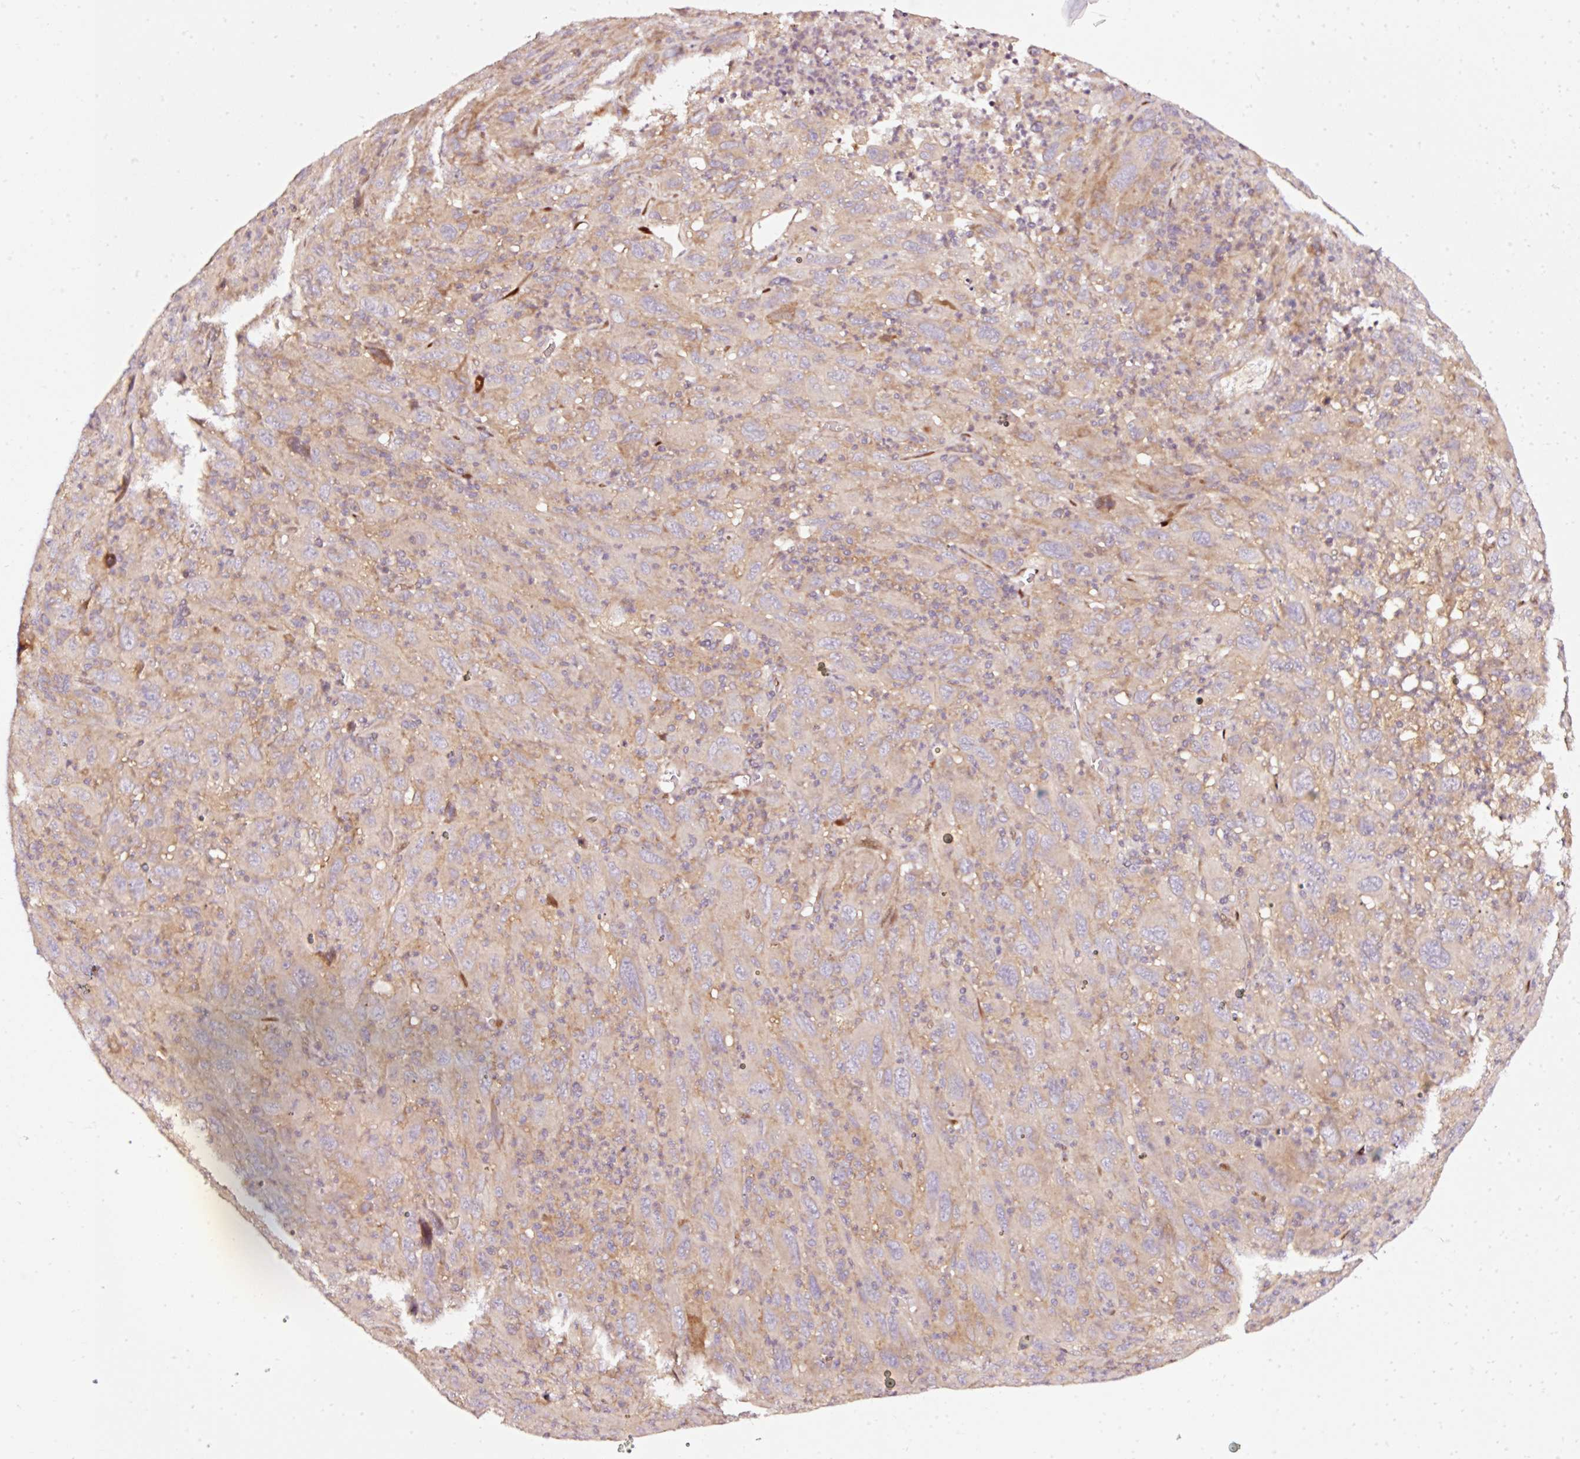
{"staining": {"intensity": "negative", "quantity": "none", "location": "none"}, "tissue": "melanoma", "cell_type": "Tumor cells", "image_type": "cancer", "snomed": [{"axis": "morphology", "description": "Malignant melanoma, Metastatic site"}, {"axis": "topography", "description": "Skin"}], "caption": "The micrograph exhibits no significant positivity in tumor cells of malignant melanoma (metastatic site). (DAB immunohistochemistry visualized using brightfield microscopy, high magnification).", "gene": "NAPA", "patient": {"sex": "female", "age": 56}}